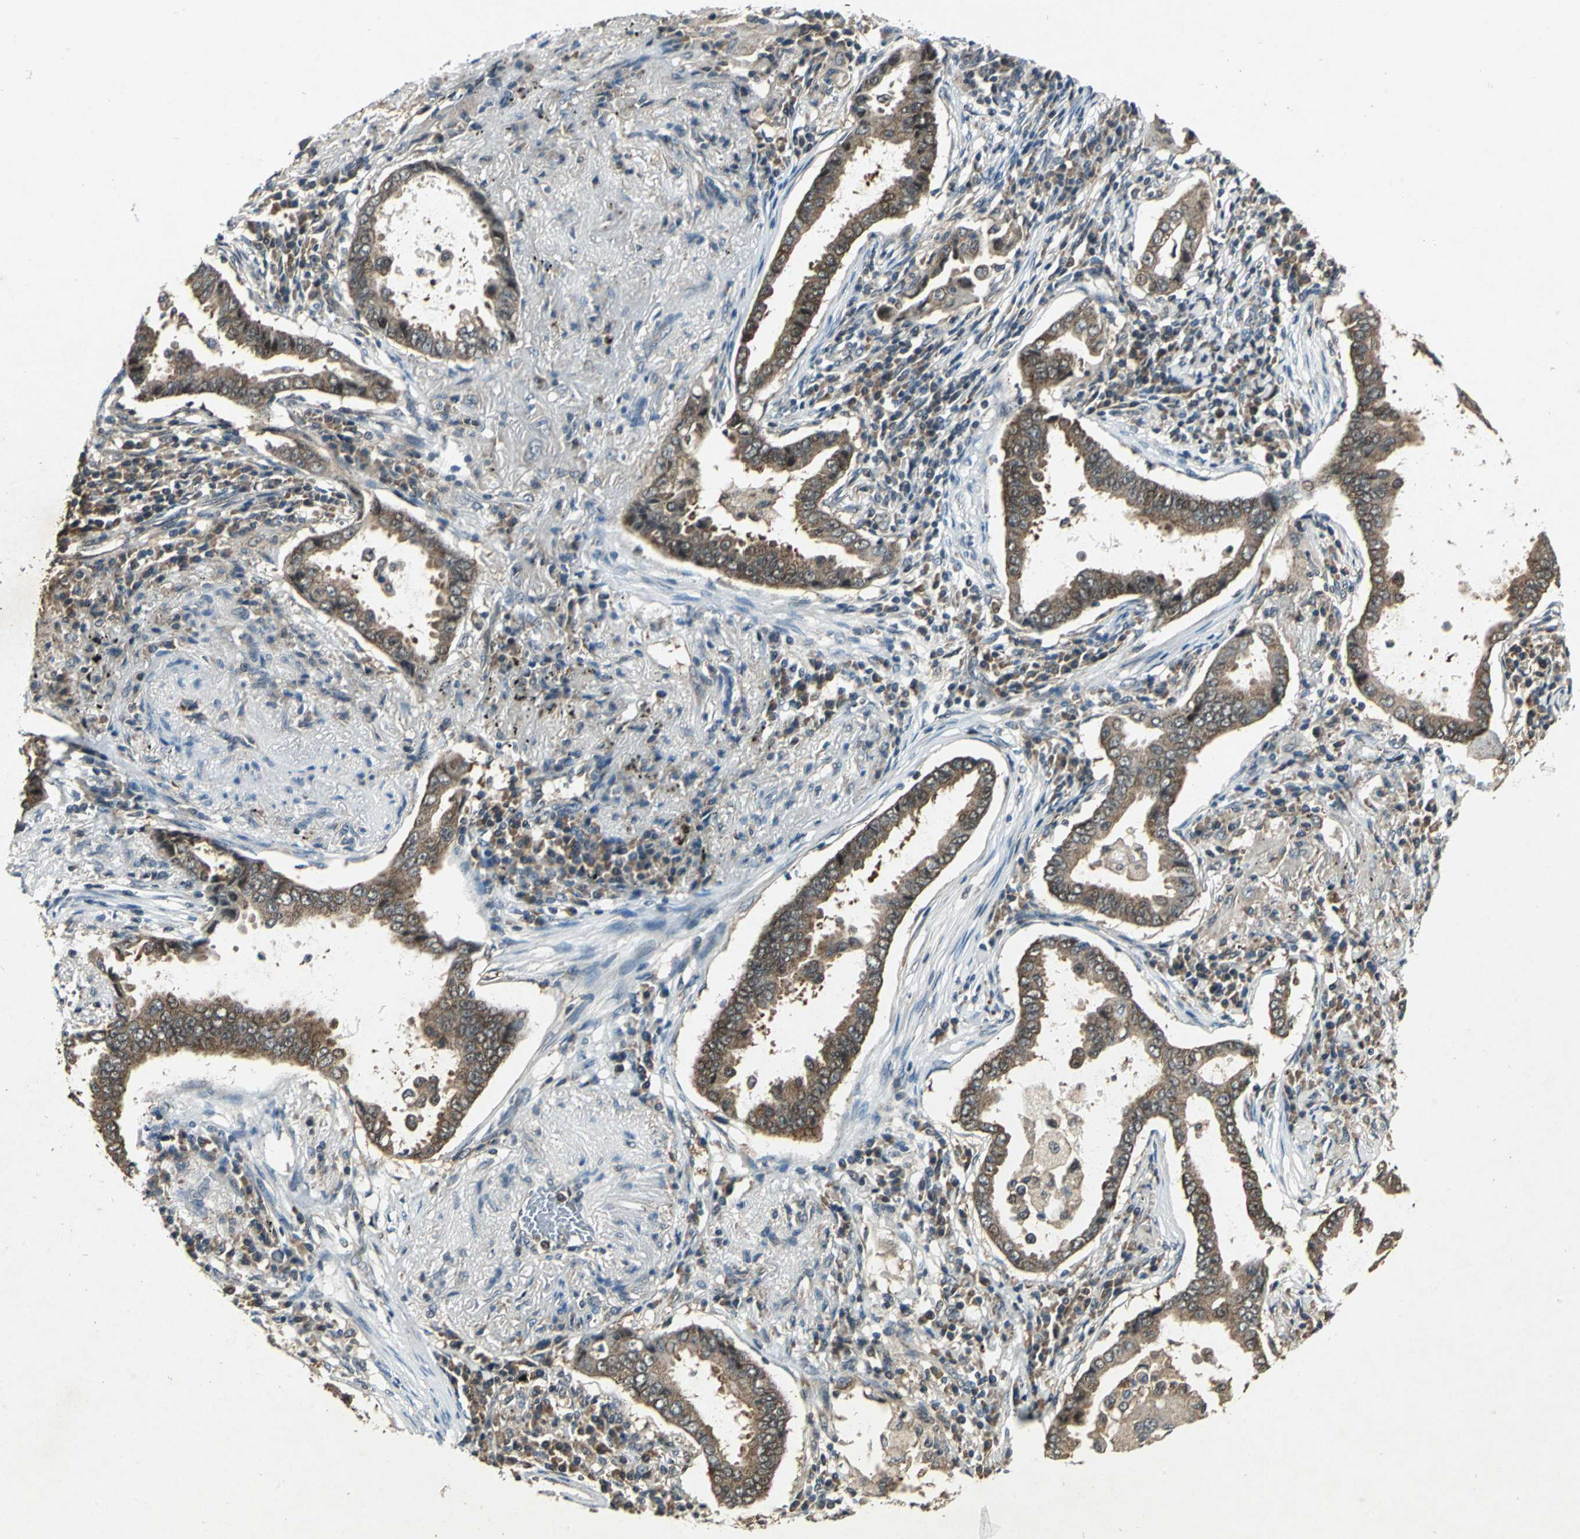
{"staining": {"intensity": "strong", "quantity": ">75%", "location": "cytoplasmic/membranous"}, "tissue": "lung cancer", "cell_type": "Tumor cells", "image_type": "cancer", "snomed": [{"axis": "morphology", "description": "Normal tissue, NOS"}, {"axis": "morphology", "description": "Inflammation, NOS"}, {"axis": "morphology", "description": "Adenocarcinoma, NOS"}, {"axis": "topography", "description": "Lung"}], "caption": "Human adenocarcinoma (lung) stained for a protein (brown) exhibits strong cytoplasmic/membranous positive expression in approximately >75% of tumor cells.", "gene": "AHSA1", "patient": {"sex": "female", "age": 64}}